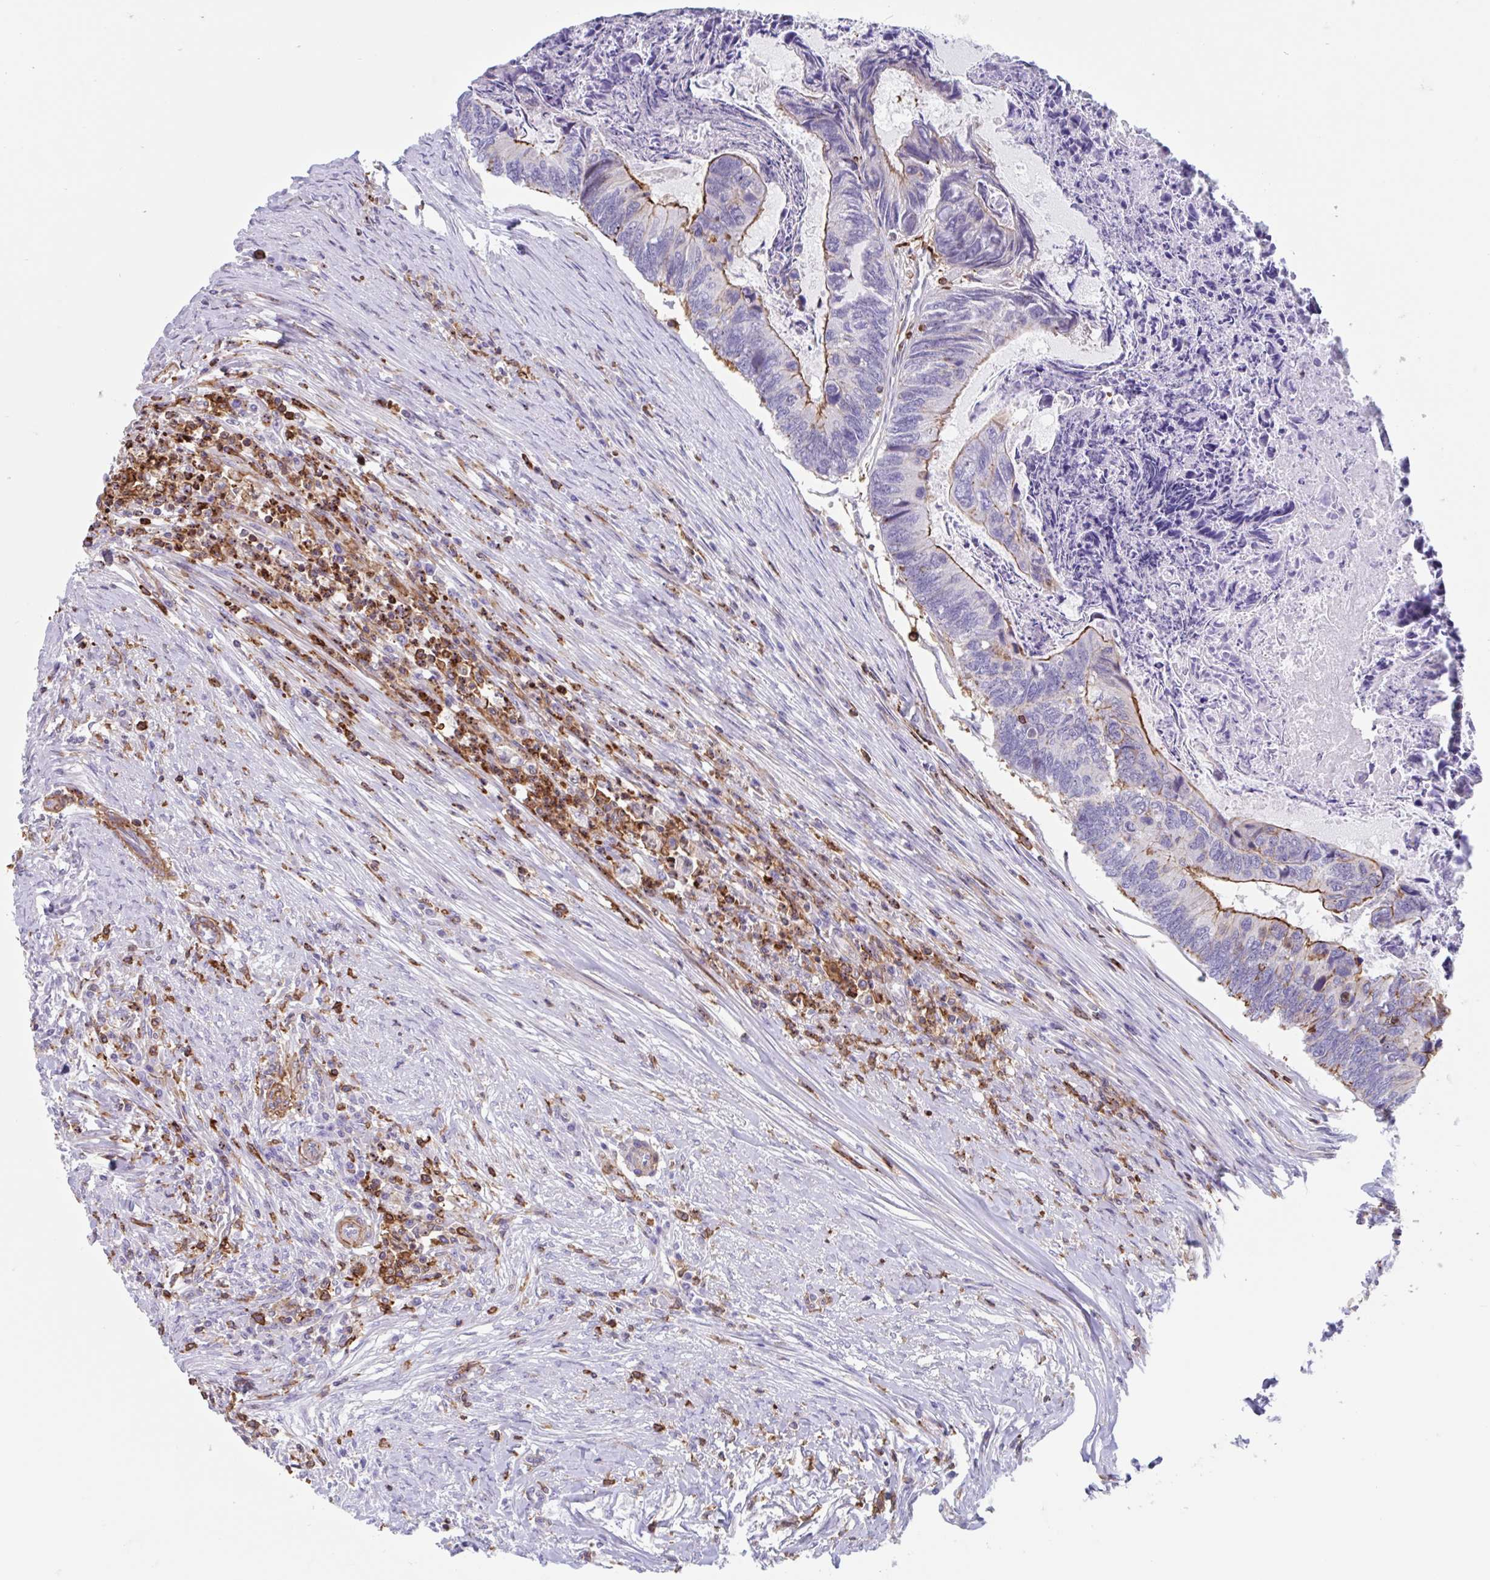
{"staining": {"intensity": "moderate", "quantity": "<25%", "location": "cytoplasmic/membranous"}, "tissue": "colorectal cancer", "cell_type": "Tumor cells", "image_type": "cancer", "snomed": [{"axis": "morphology", "description": "Adenocarcinoma, NOS"}, {"axis": "topography", "description": "Colon"}], "caption": "This photomicrograph displays colorectal cancer stained with immunohistochemistry (IHC) to label a protein in brown. The cytoplasmic/membranous of tumor cells show moderate positivity for the protein. Nuclei are counter-stained blue.", "gene": "EFHD1", "patient": {"sex": "female", "age": 67}}